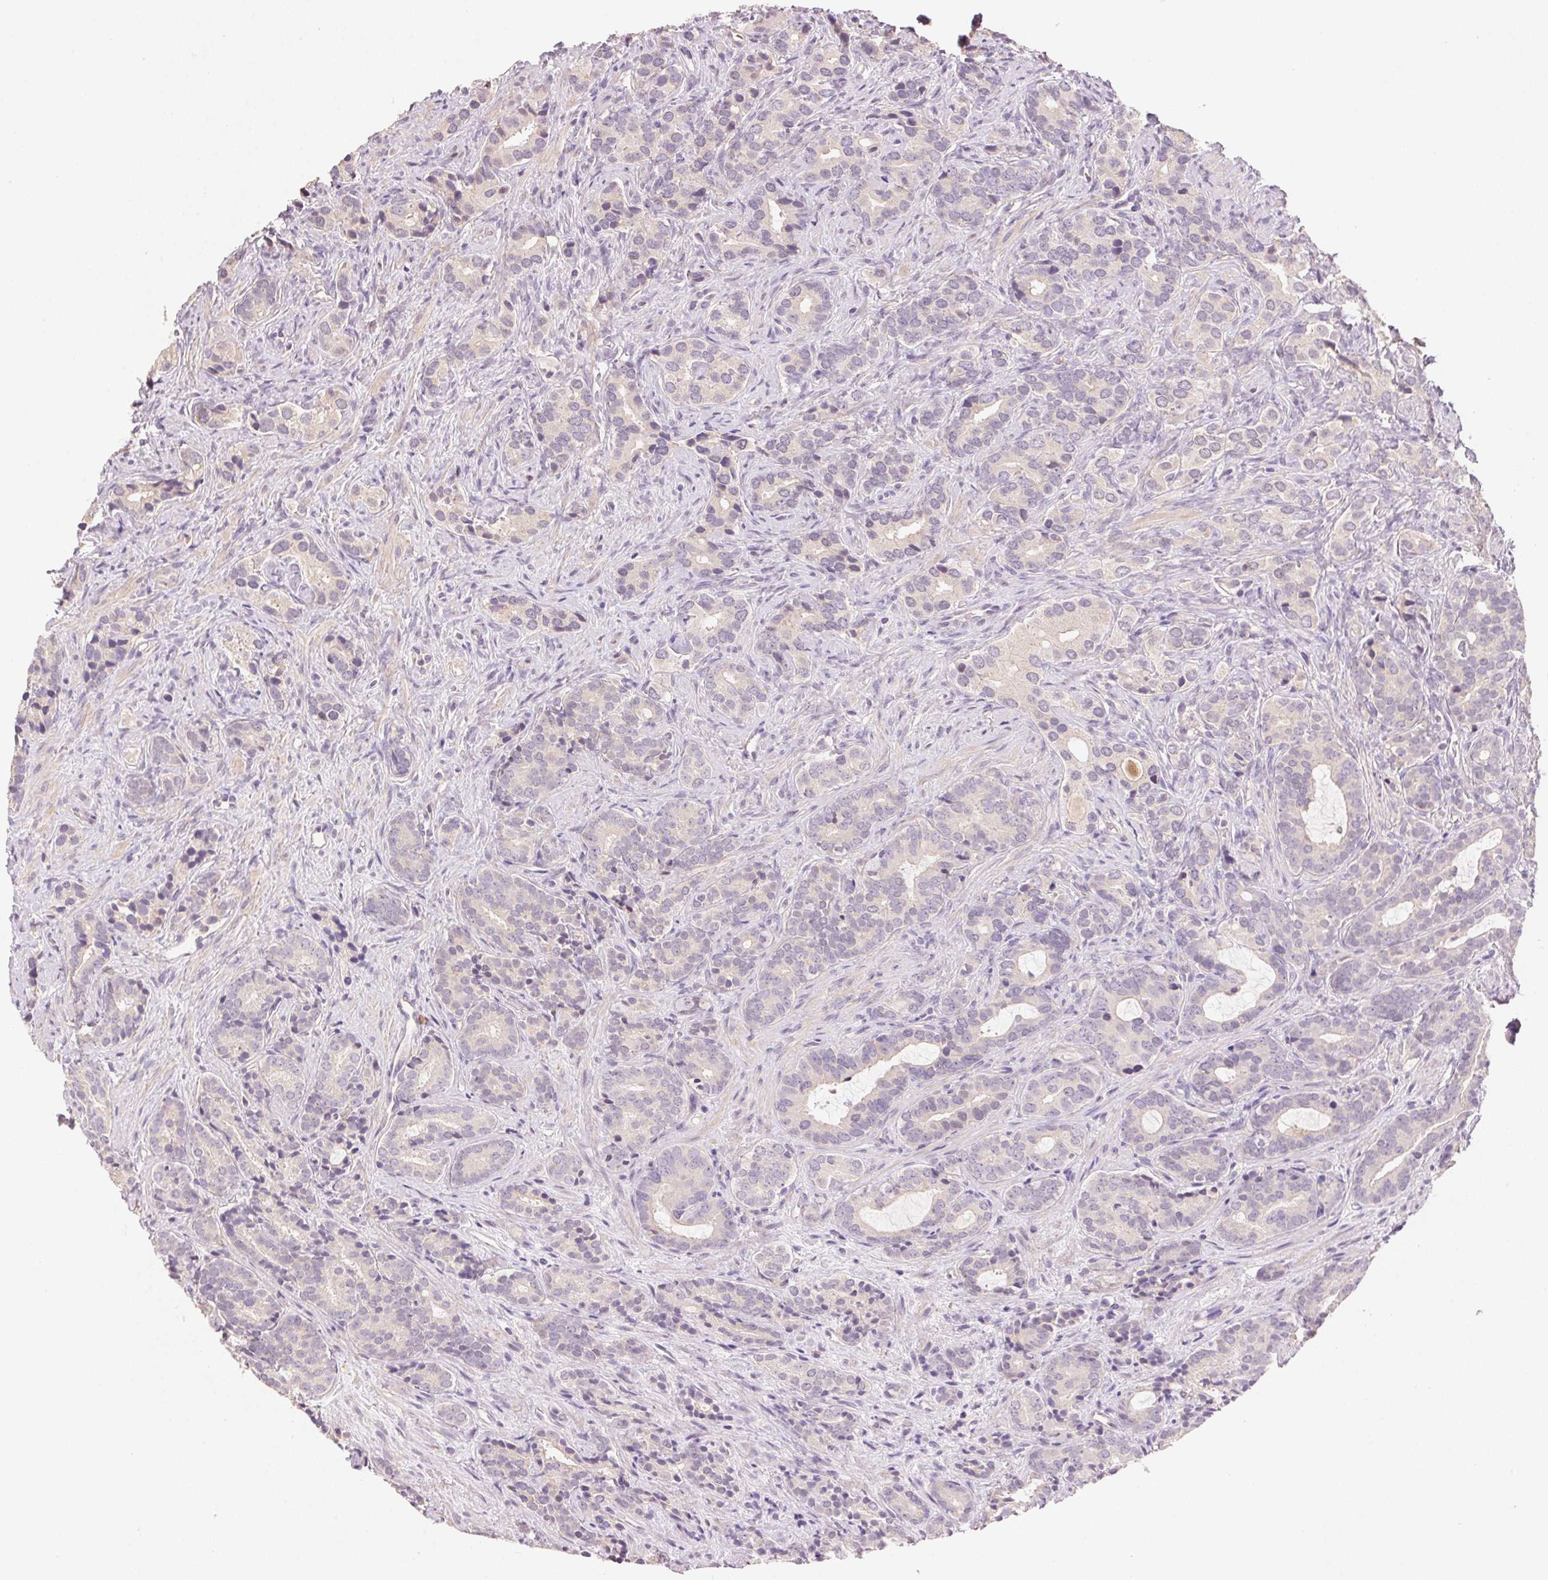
{"staining": {"intensity": "negative", "quantity": "none", "location": "none"}, "tissue": "prostate cancer", "cell_type": "Tumor cells", "image_type": "cancer", "snomed": [{"axis": "morphology", "description": "Adenocarcinoma, High grade"}, {"axis": "topography", "description": "Prostate"}], "caption": "Tumor cells are negative for brown protein staining in prostate adenocarcinoma (high-grade). (Brightfield microscopy of DAB immunohistochemistry (IHC) at high magnification).", "gene": "LYZL6", "patient": {"sex": "male", "age": 84}}